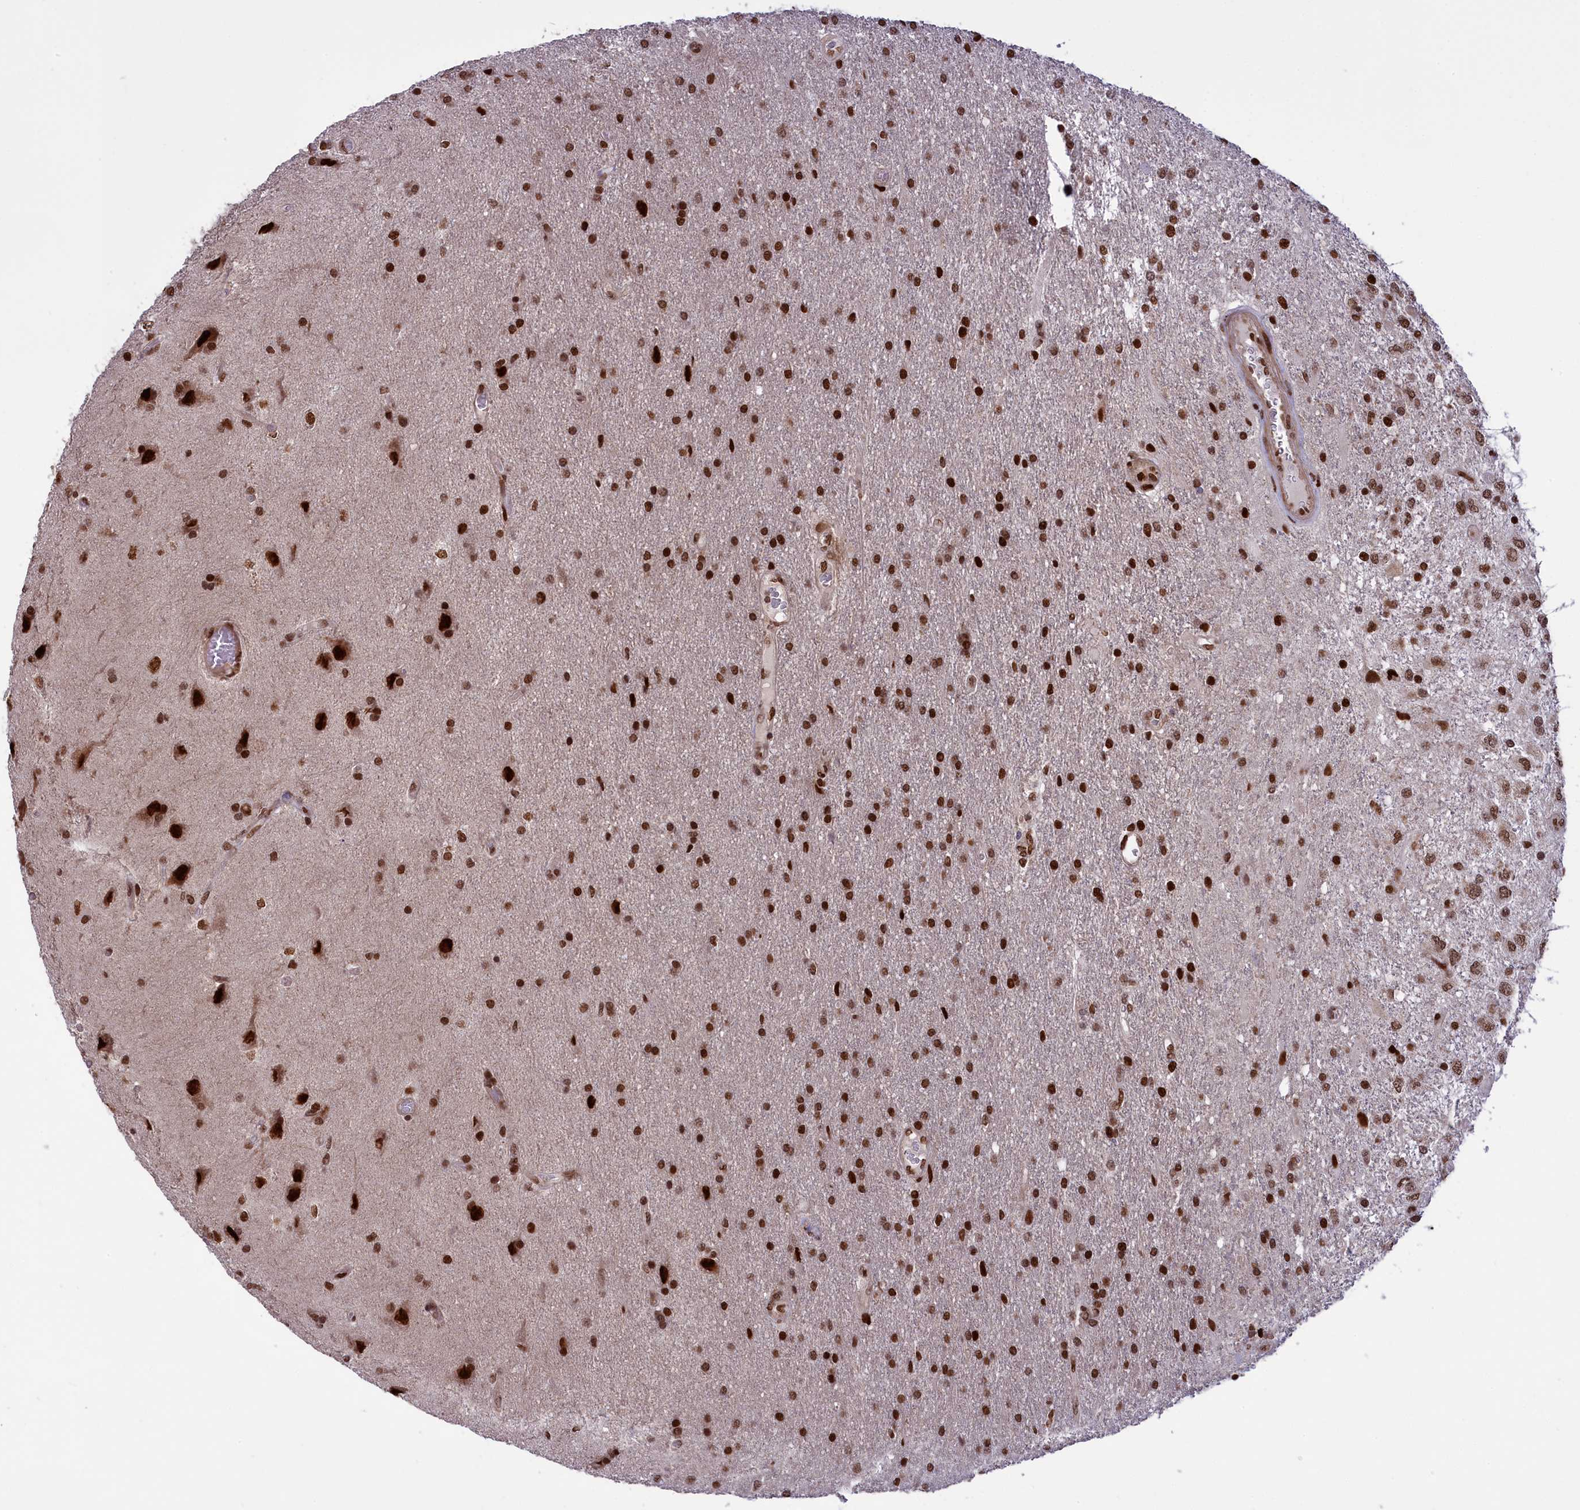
{"staining": {"intensity": "strong", "quantity": ">75%", "location": "nuclear"}, "tissue": "glioma", "cell_type": "Tumor cells", "image_type": "cancer", "snomed": [{"axis": "morphology", "description": "Glioma, malignant, Low grade"}, {"axis": "topography", "description": "Brain"}], "caption": "Immunohistochemistry histopathology image of malignant glioma (low-grade) stained for a protein (brown), which shows high levels of strong nuclear staining in about >75% of tumor cells.", "gene": "RELB", "patient": {"sex": "male", "age": 66}}